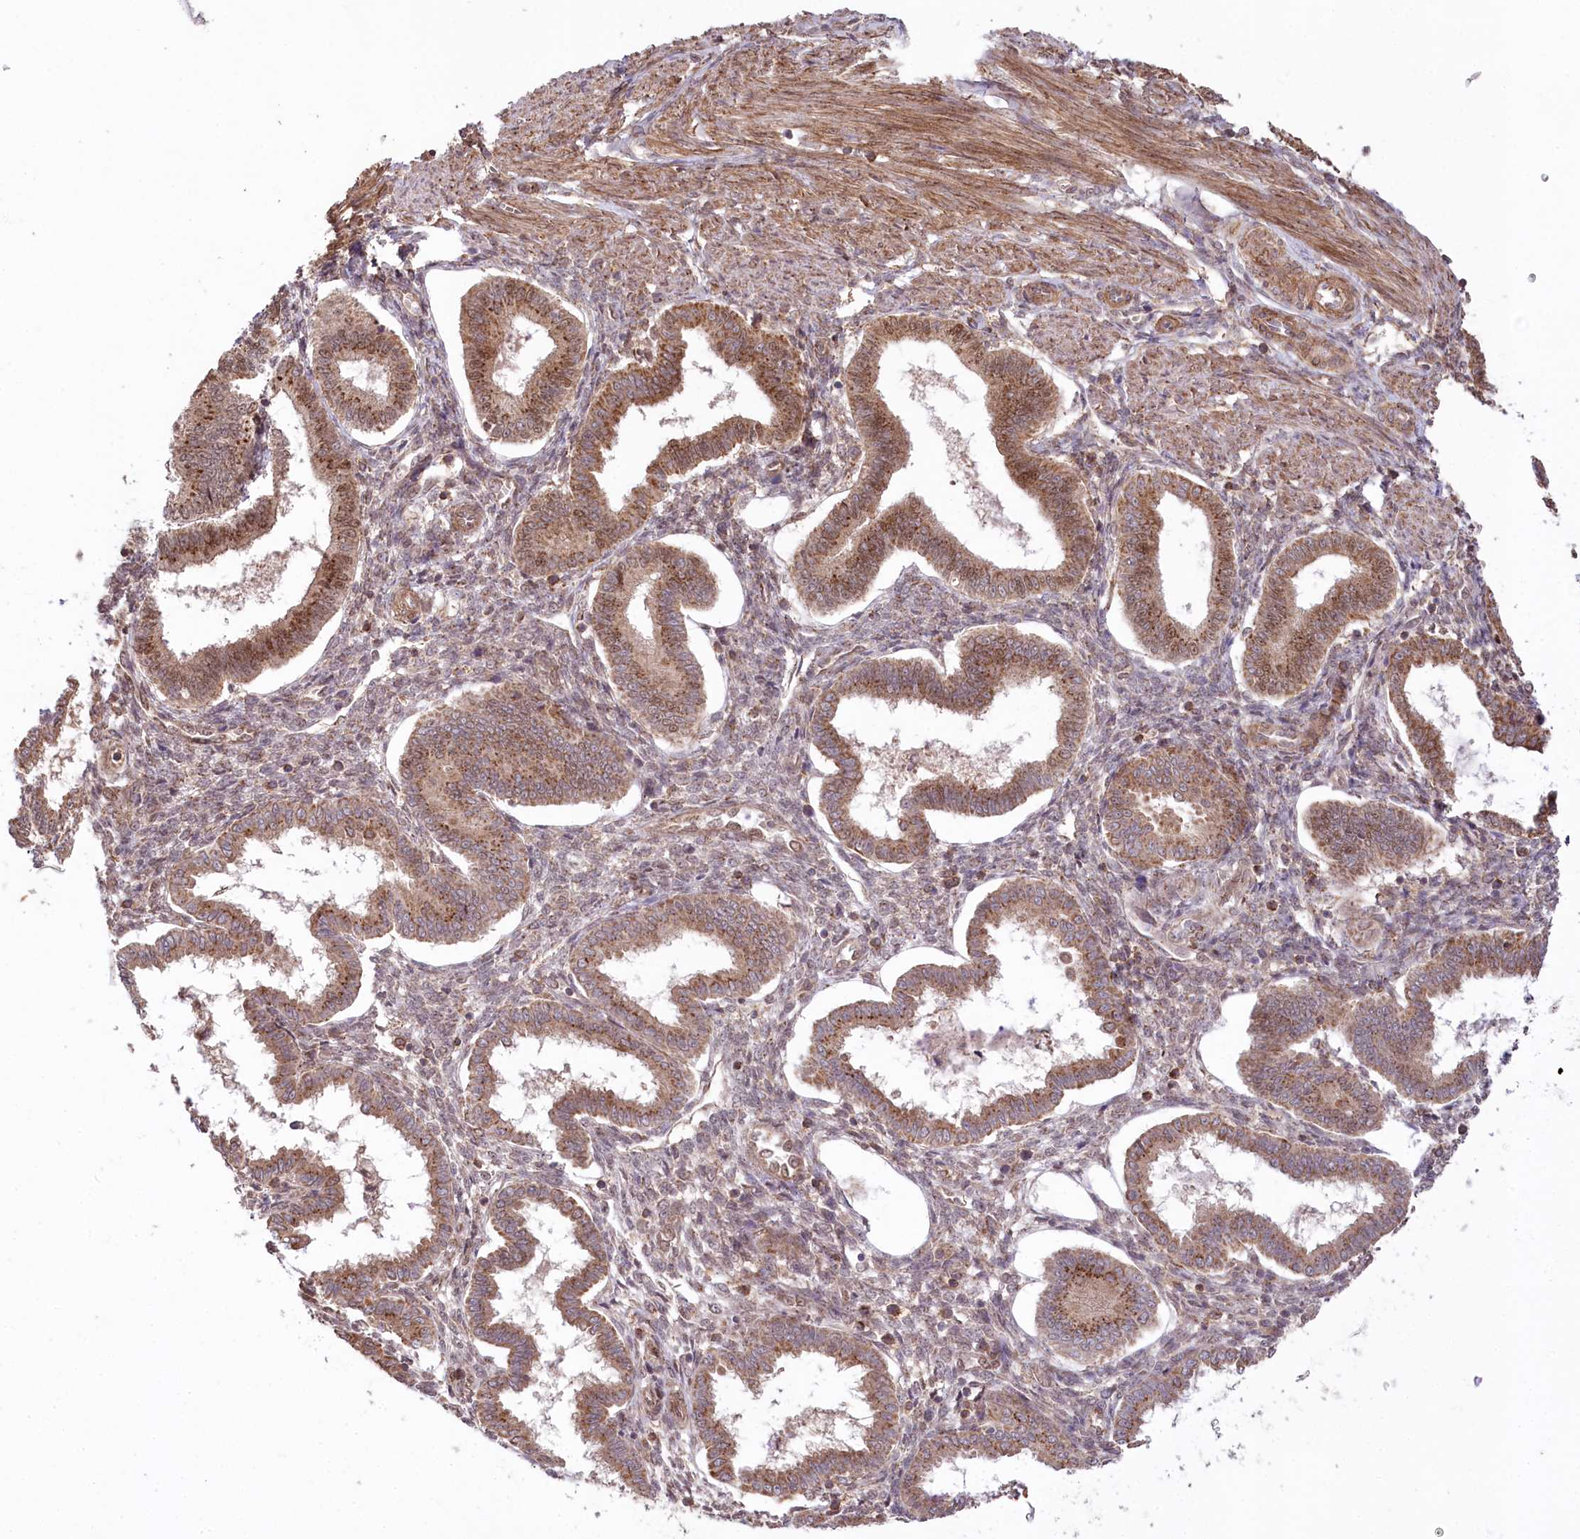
{"staining": {"intensity": "moderate", "quantity": "25%-75%", "location": "cytoplasmic/membranous"}, "tissue": "endometrium", "cell_type": "Cells in endometrial stroma", "image_type": "normal", "snomed": [{"axis": "morphology", "description": "Normal tissue, NOS"}, {"axis": "topography", "description": "Endometrium"}], "caption": "IHC of normal endometrium reveals medium levels of moderate cytoplasmic/membranous staining in about 25%-75% of cells in endometrial stroma. (Stains: DAB (3,3'-diaminobenzidine) in brown, nuclei in blue, Microscopy: brightfield microscopy at high magnification).", "gene": "CCDC91", "patient": {"sex": "female", "age": 25}}